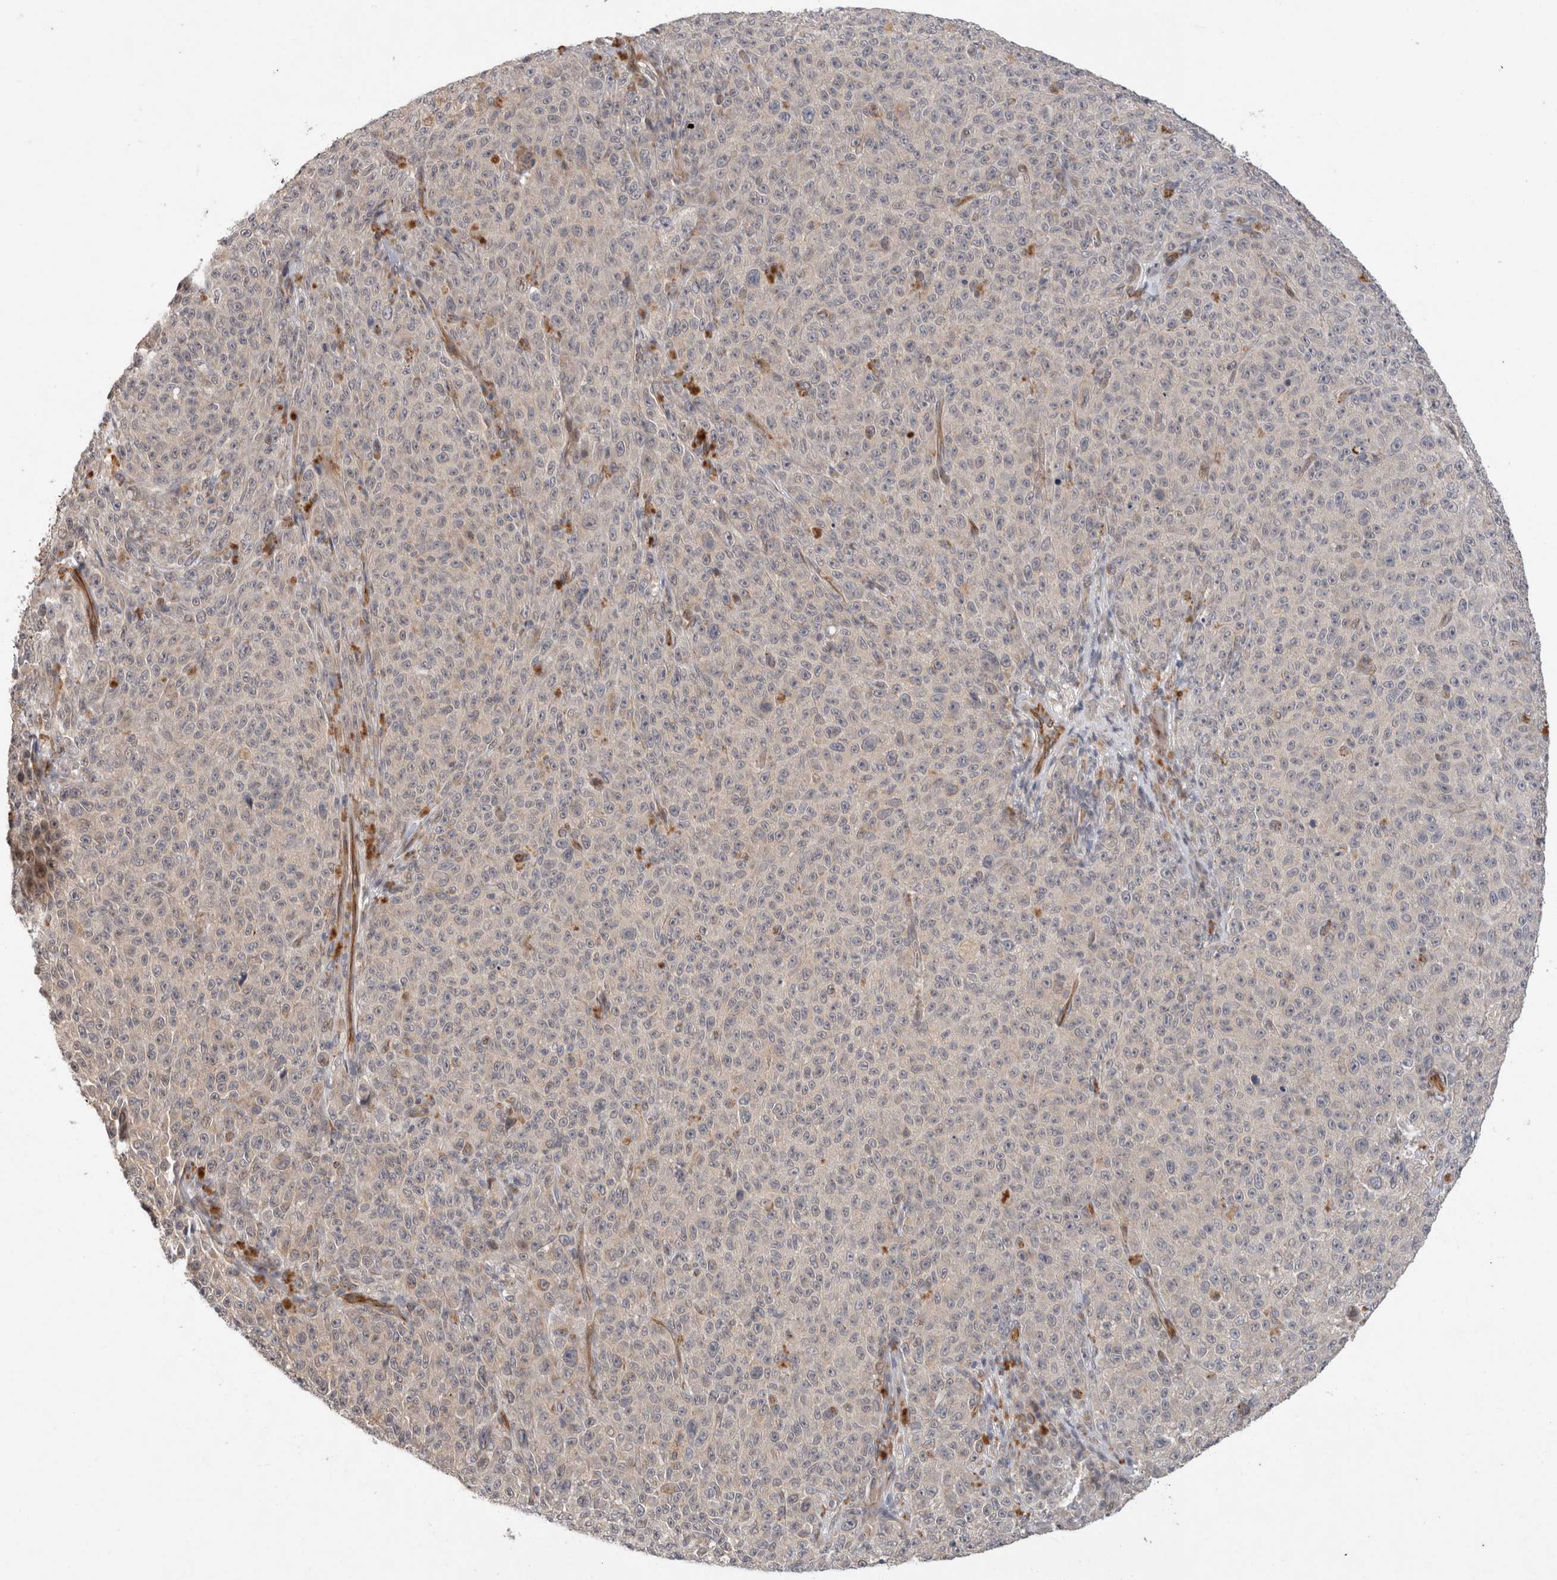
{"staining": {"intensity": "weak", "quantity": "<25%", "location": "cytoplasmic/membranous"}, "tissue": "melanoma", "cell_type": "Tumor cells", "image_type": "cancer", "snomed": [{"axis": "morphology", "description": "Malignant melanoma, NOS"}, {"axis": "topography", "description": "Skin"}], "caption": "A photomicrograph of human melanoma is negative for staining in tumor cells. (Immunohistochemistry (ihc), brightfield microscopy, high magnification).", "gene": "CRISPLD1", "patient": {"sex": "female", "age": 82}}